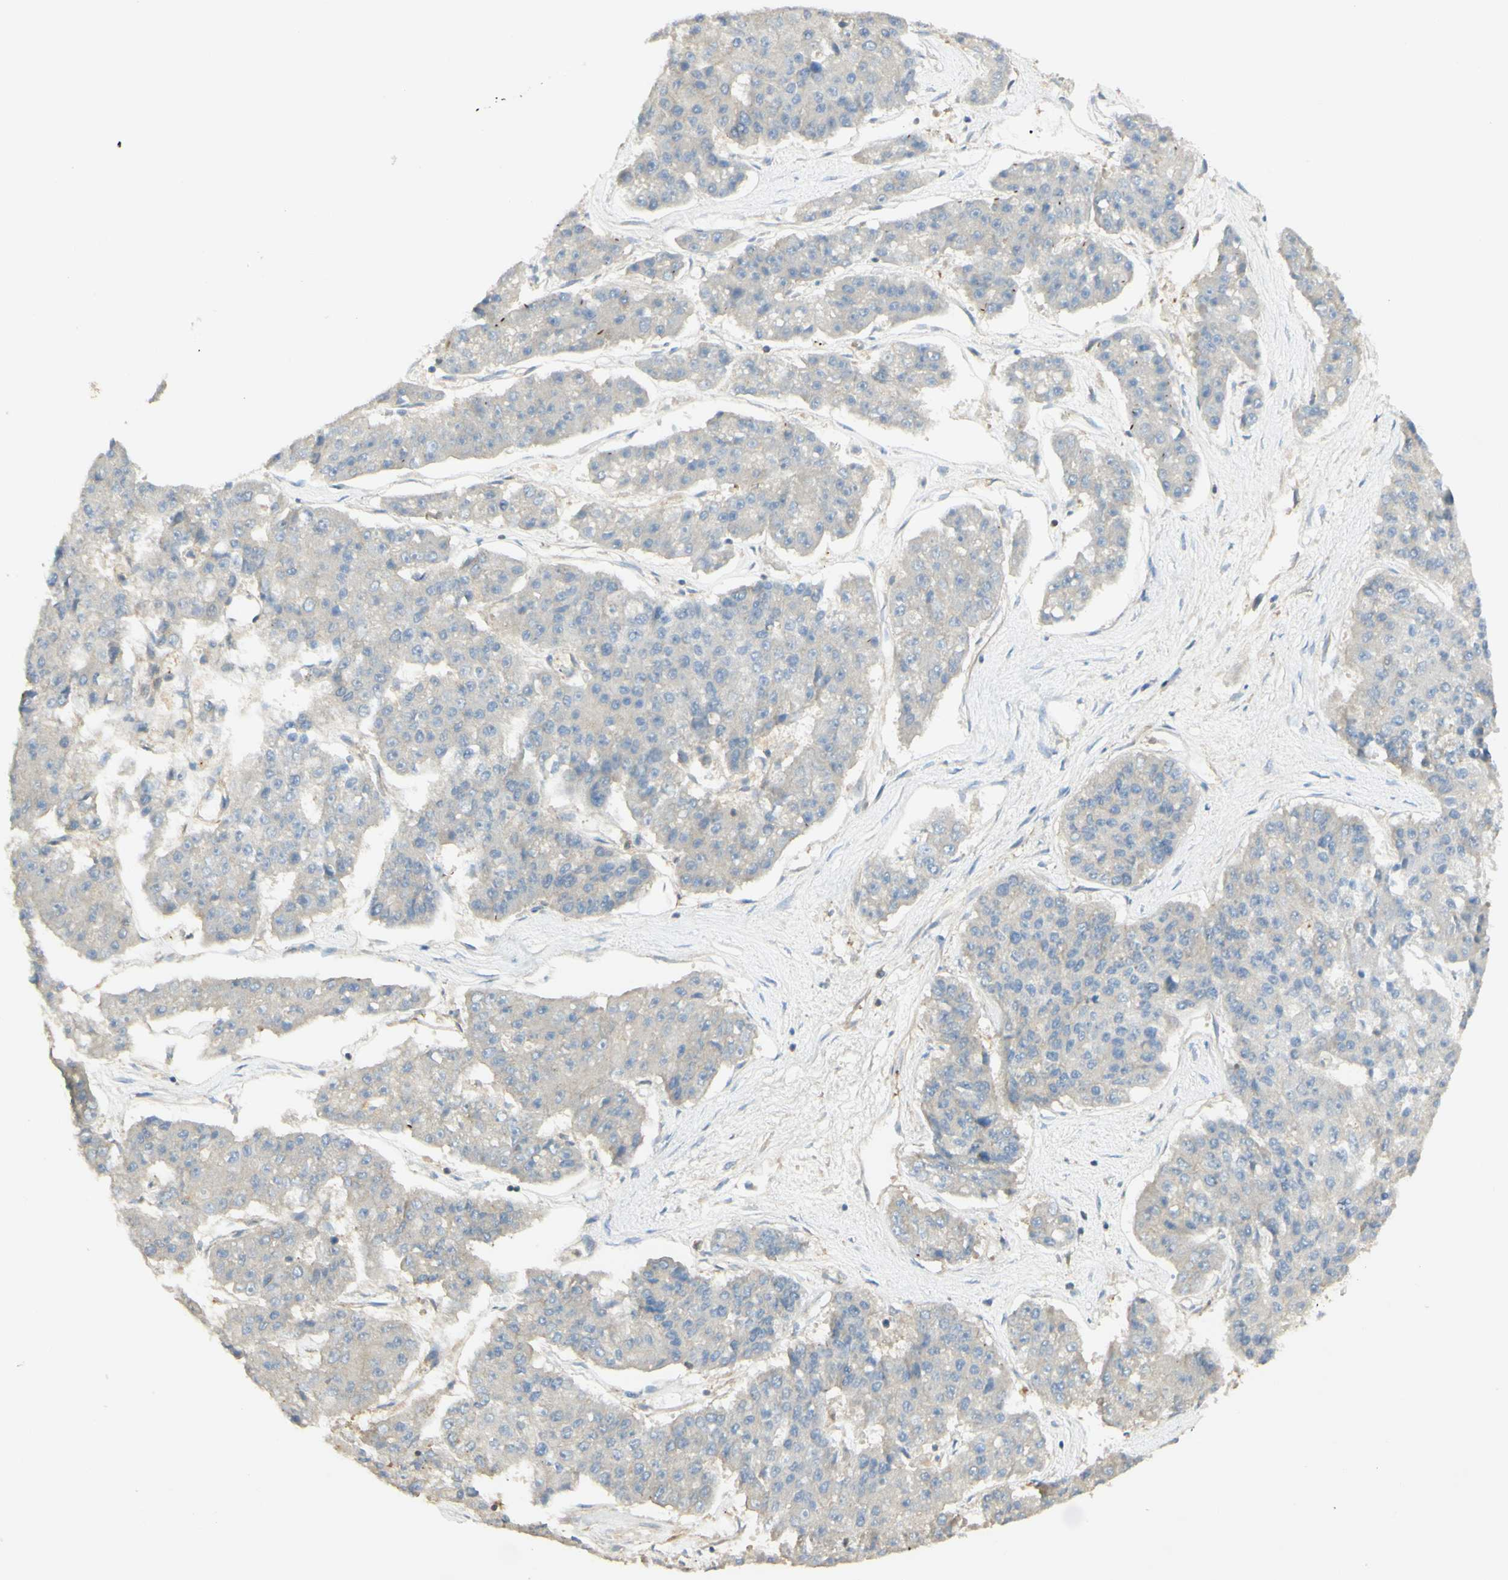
{"staining": {"intensity": "negative", "quantity": "none", "location": "none"}, "tissue": "pancreatic cancer", "cell_type": "Tumor cells", "image_type": "cancer", "snomed": [{"axis": "morphology", "description": "Adenocarcinoma, NOS"}, {"axis": "topography", "description": "Pancreas"}], "caption": "A histopathology image of adenocarcinoma (pancreatic) stained for a protein shows no brown staining in tumor cells.", "gene": "IKBKG", "patient": {"sex": "male", "age": 50}}